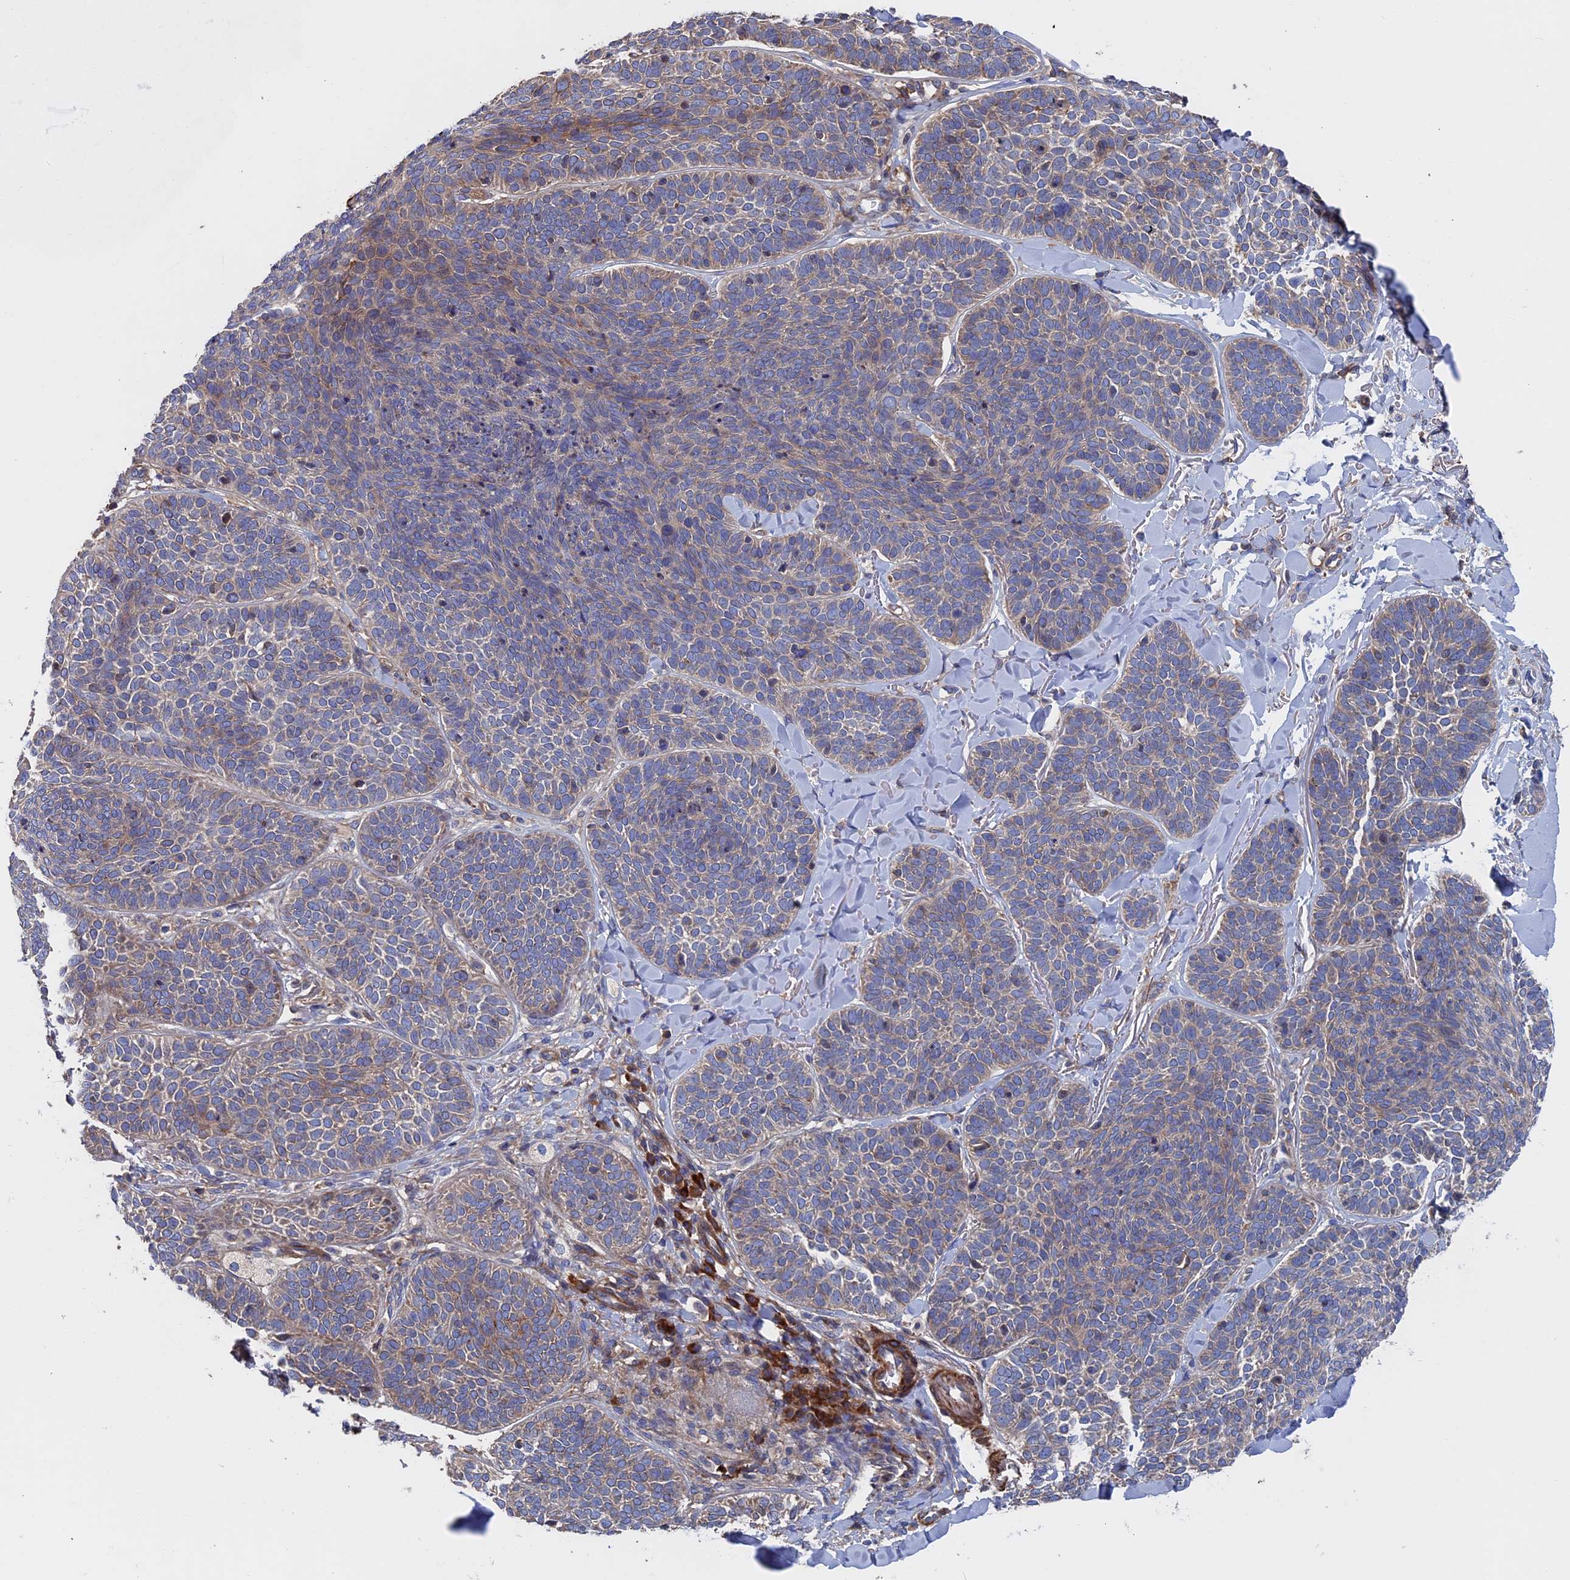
{"staining": {"intensity": "weak", "quantity": "25%-75%", "location": "cytoplasmic/membranous"}, "tissue": "skin cancer", "cell_type": "Tumor cells", "image_type": "cancer", "snomed": [{"axis": "morphology", "description": "Basal cell carcinoma"}, {"axis": "topography", "description": "Skin"}], "caption": "Basal cell carcinoma (skin) stained for a protein displays weak cytoplasmic/membranous positivity in tumor cells. (brown staining indicates protein expression, while blue staining denotes nuclei).", "gene": "DNAJC3", "patient": {"sex": "male", "age": 85}}